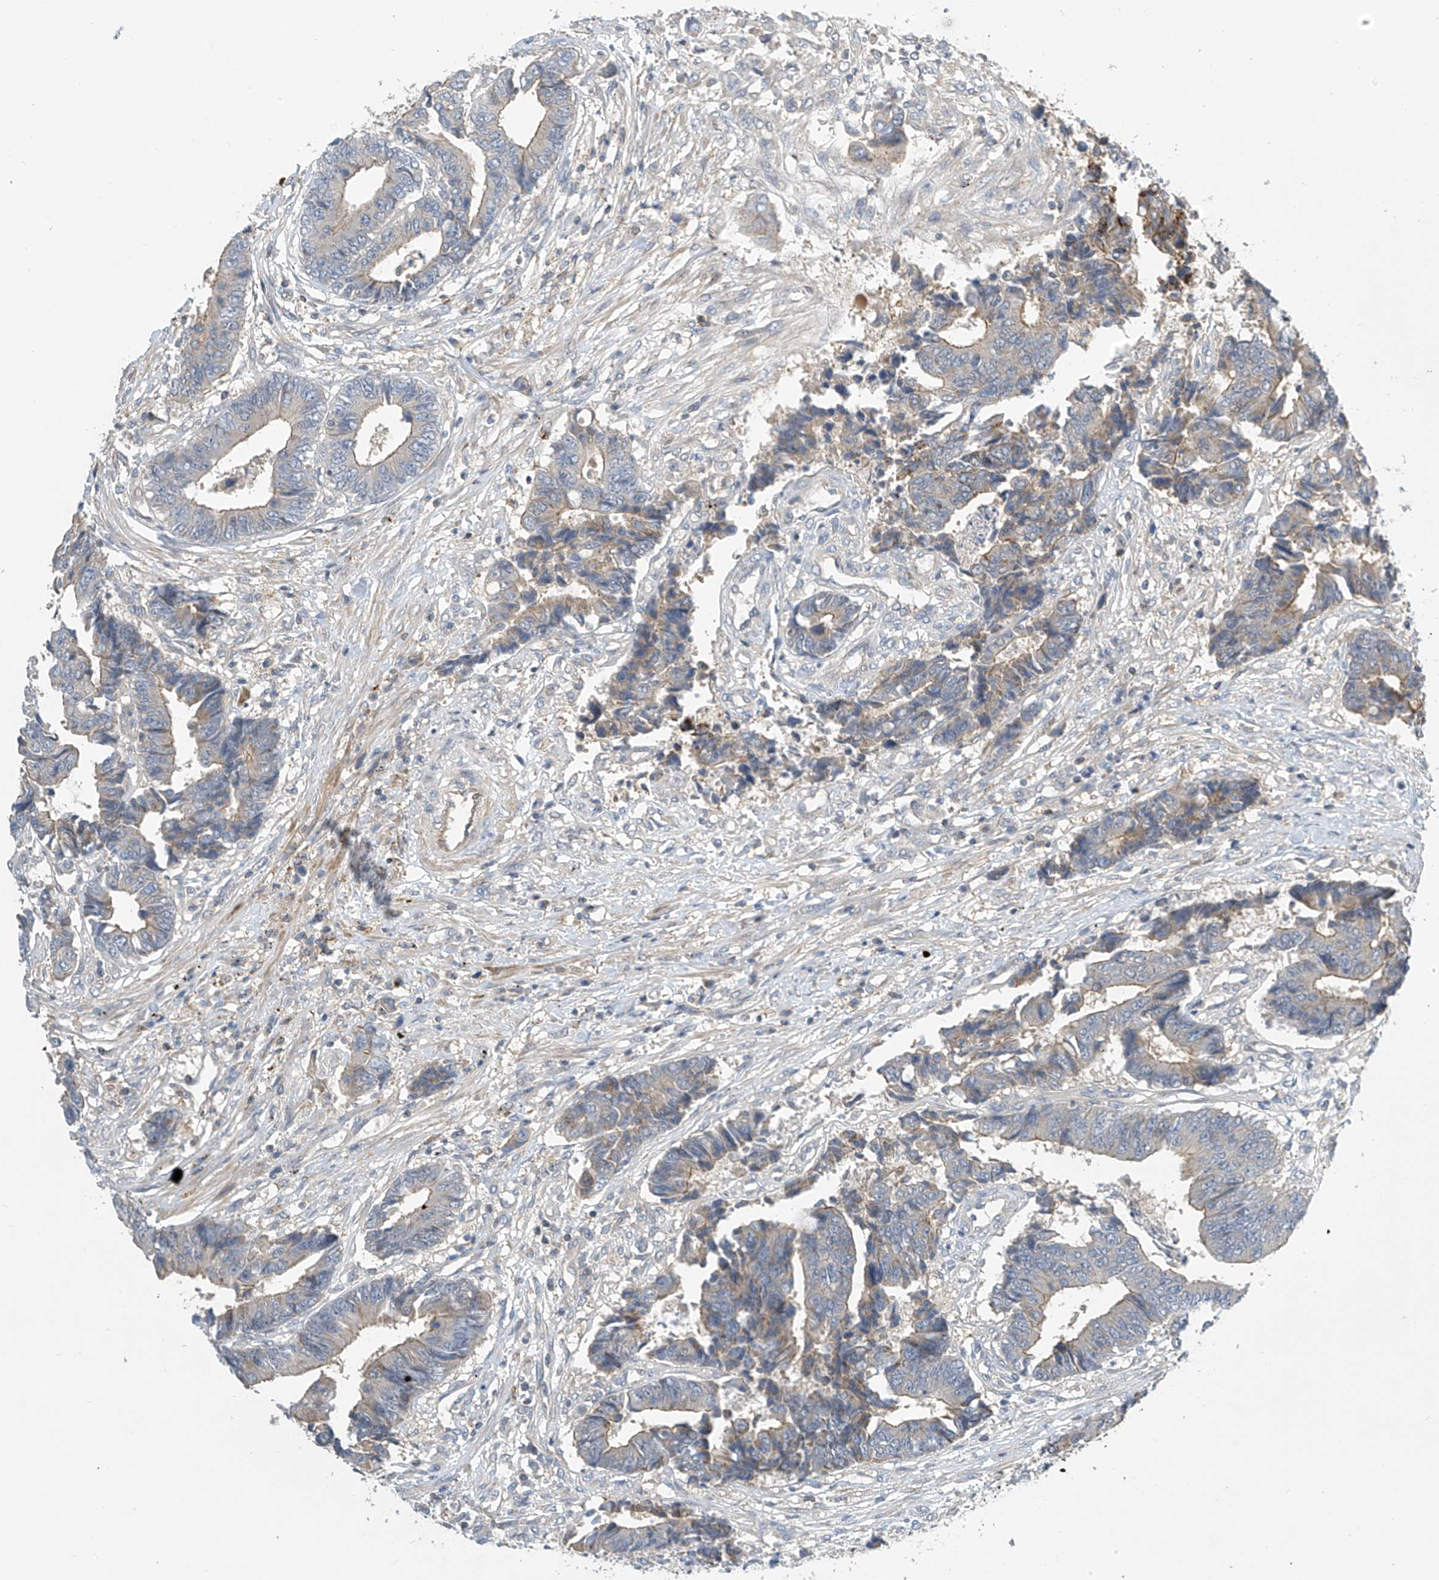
{"staining": {"intensity": "weak", "quantity": "25%-75%", "location": "cytoplasmic/membranous"}, "tissue": "colorectal cancer", "cell_type": "Tumor cells", "image_type": "cancer", "snomed": [{"axis": "morphology", "description": "Adenocarcinoma, NOS"}, {"axis": "topography", "description": "Rectum"}], "caption": "Immunohistochemistry micrograph of neoplastic tissue: human colorectal adenocarcinoma stained using immunohistochemistry reveals low levels of weak protein expression localized specifically in the cytoplasmic/membranous of tumor cells, appearing as a cytoplasmic/membranous brown color.", "gene": "IBA57", "patient": {"sex": "male", "age": 84}}